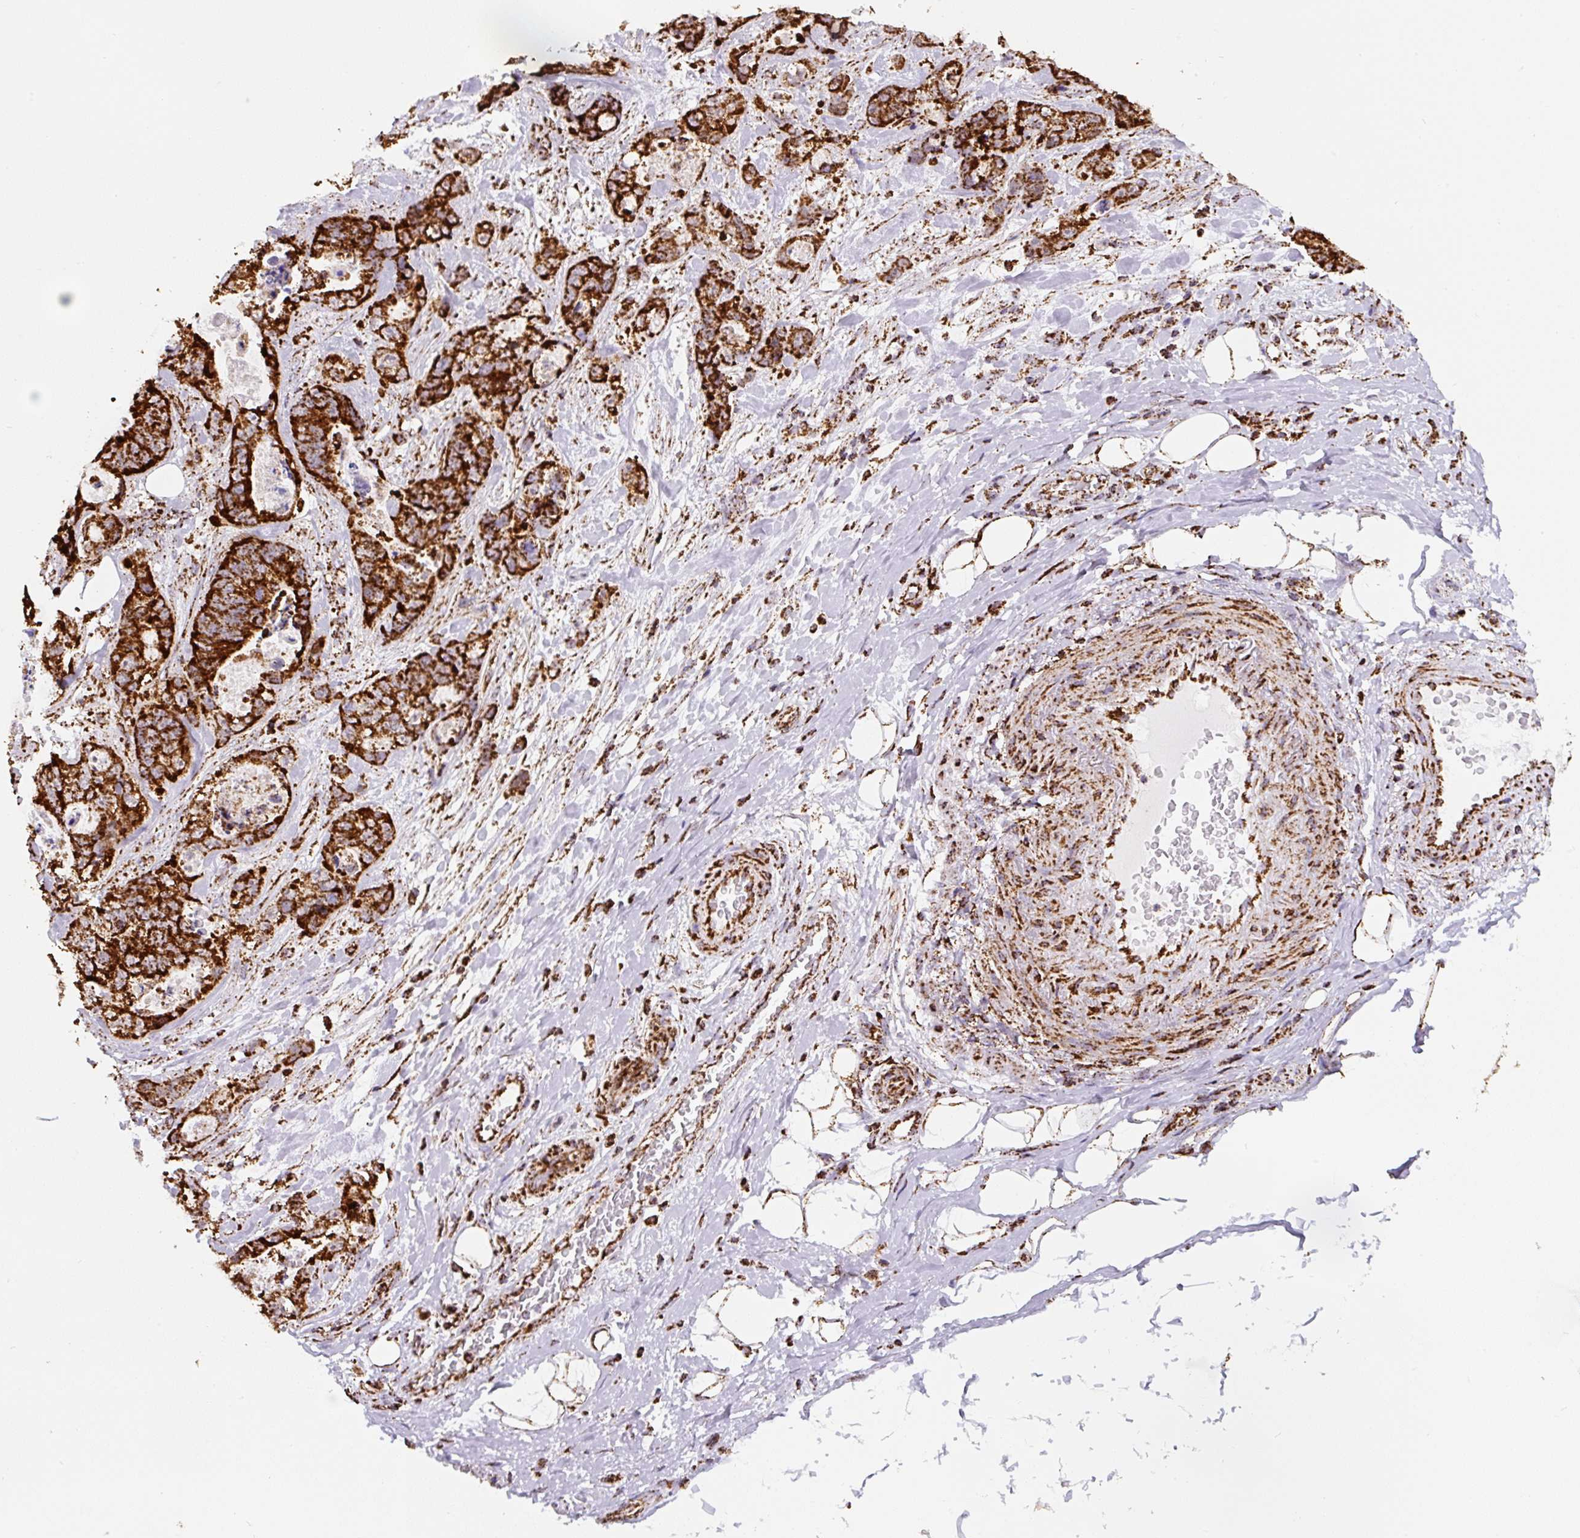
{"staining": {"intensity": "strong", "quantity": ">75%", "location": "cytoplasmic/membranous"}, "tissue": "stomach cancer", "cell_type": "Tumor cells", "image_type": "cancer", "snomed": [{"axis": "morphology", "description": "Normal tissue, NOS"}, {"axis": "morphology", "description": "Adenocarcinoma, NOS"}, {"axis": "topography", "description": "Stomach"}], "caption": "This photomicrograph shows IHC staining of stomach cancer (adenocarcinoma), with high strong cytoplasmic/membranous expression in approximately >75% of tumor cells.", "gene": "ATP5F1A", "patient": {"sex": "female", "age": 89}}